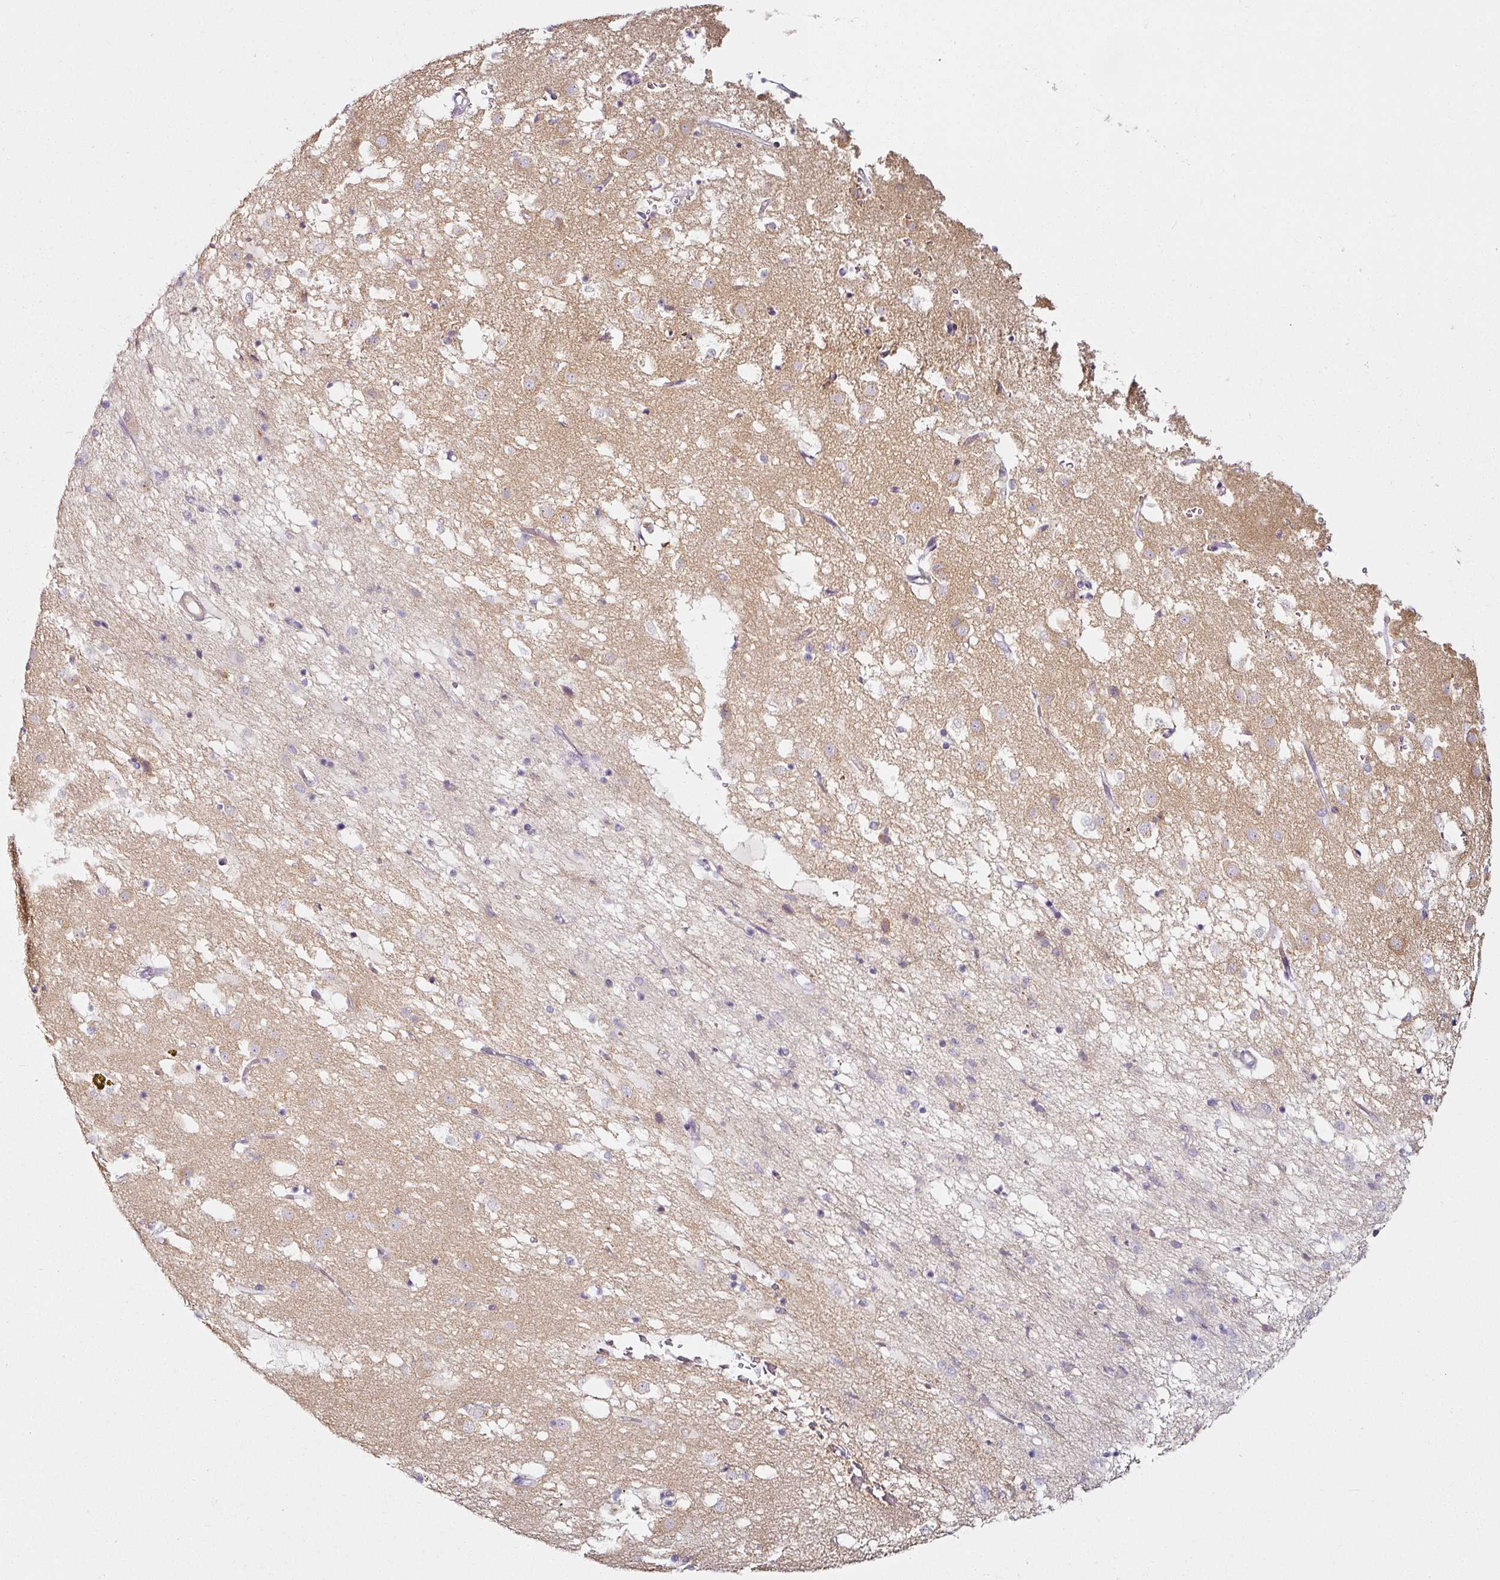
{"staining": {"intensity": "negative", "quantity": "none", "location": "none"}, "tissue": "caudate", "cell_type": "Glial cells", "image_type": "normal", "snomed": [{"axis": "morphology", "description": "Normal tissue, NOS"}, {"axis": "topography", "description": "Lateral ventricle wall"}], "caption": "Protein analysis of benign caudate exhibits no significant staining in glial cells.", "gene": "CAP2", "patient": {"sex": "male", "age": 58}}